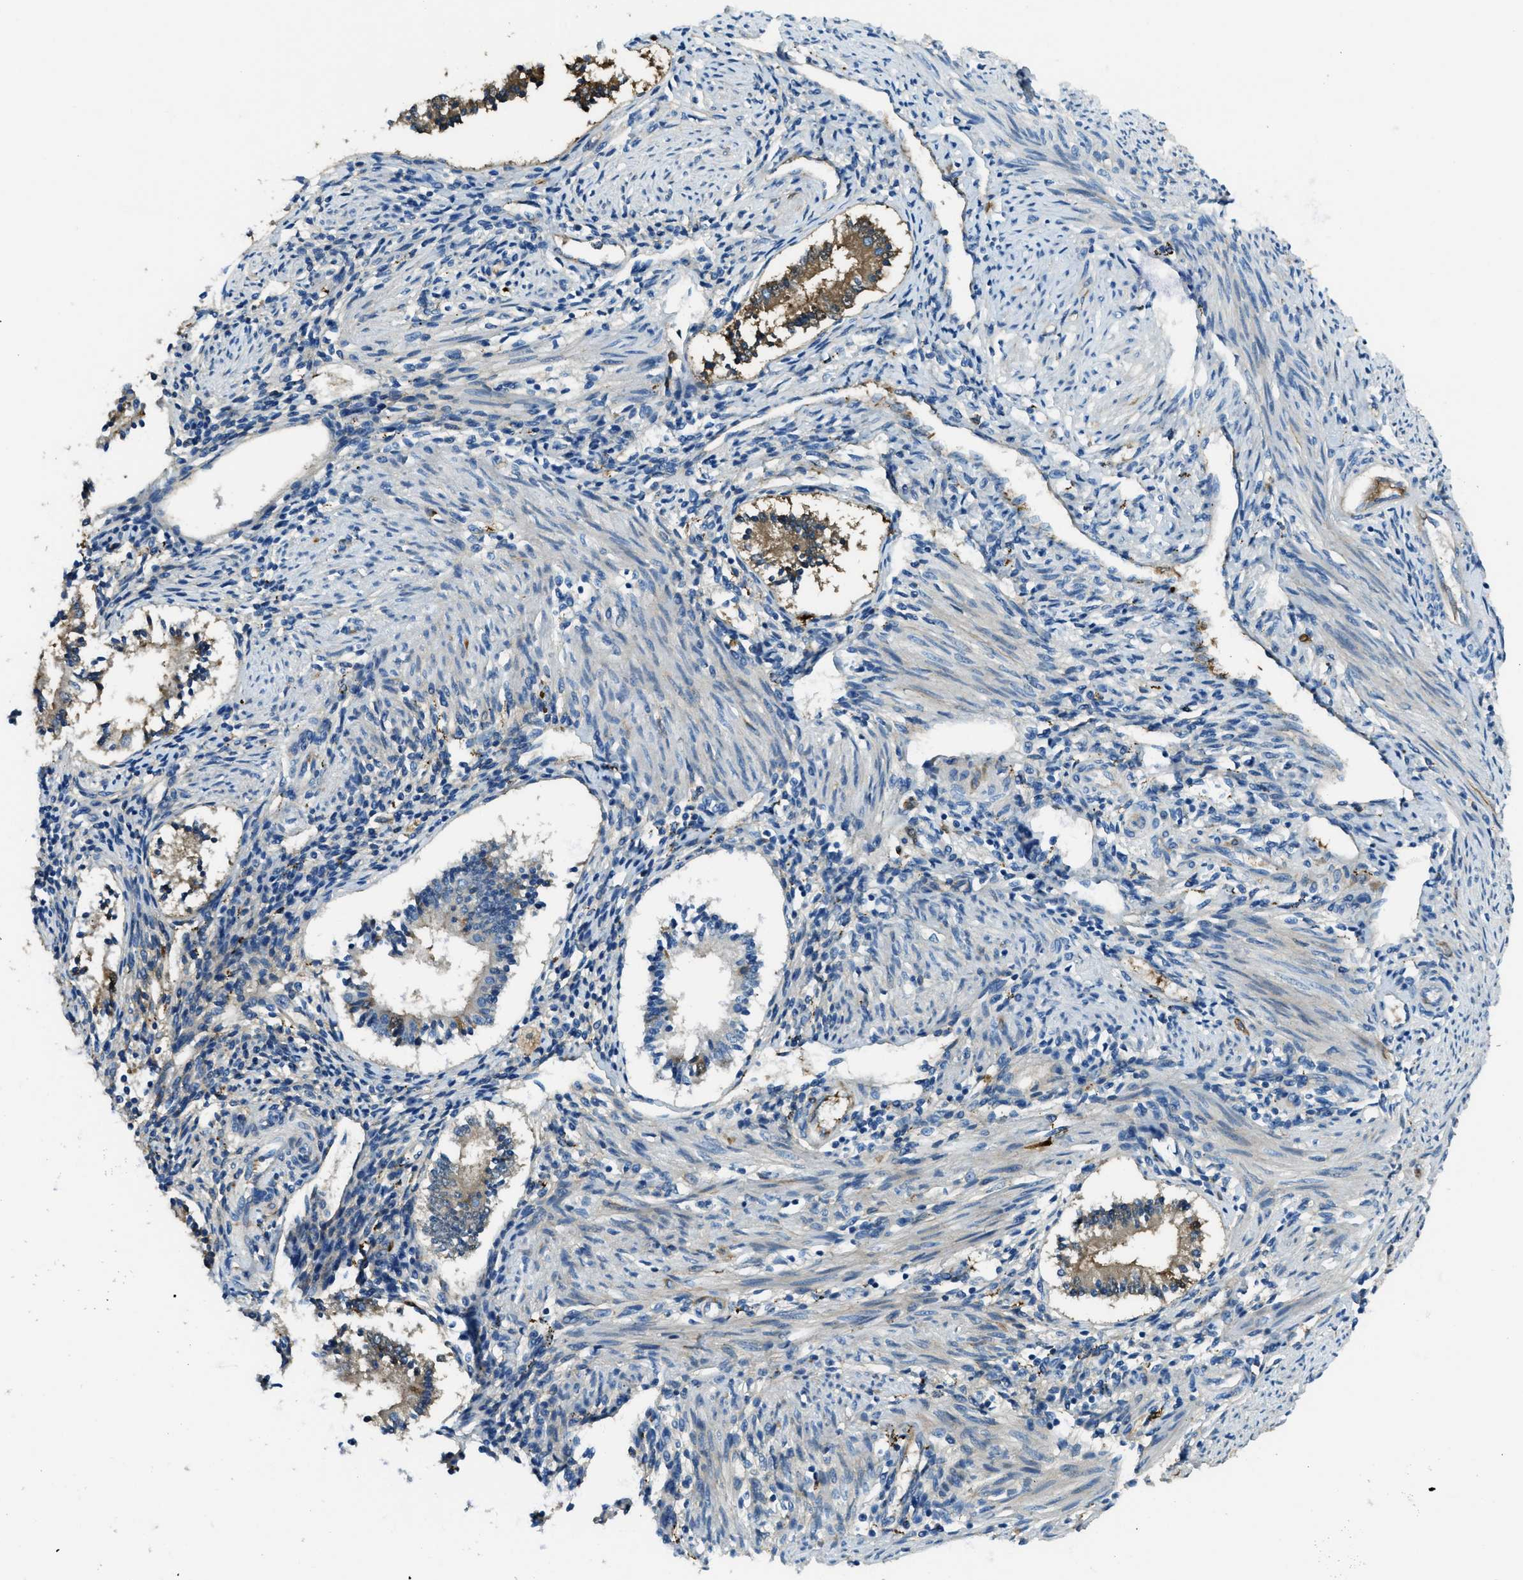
{"staining": {"intensity": "strong", "quantity": "25%-75%", "location": "cytoplasmic/membranous"}, "tissue": "endometrium", "cell_type": "Cells in endometrial stroma", "image_type": "normal", "snomed": [{"axis": "morphology", "description": "Normal tissue, NOS"}, {"axis": "topography", "description": "Endometrium"}], "caption": "IHC staining of normal endometrium, which reveals high levels of strong cytoplasmic/membranous expression in approximately 25%-75% of cells in endometrial stroma indicating strong cytoplasmic/membranous protein positivity. The staining was performed using DAB (brown) for protein detection and nuclei were counterstained in hematoxylin (blue).", "gene": "TRIM59", "patient": {"sex": "female", "age": 42}}